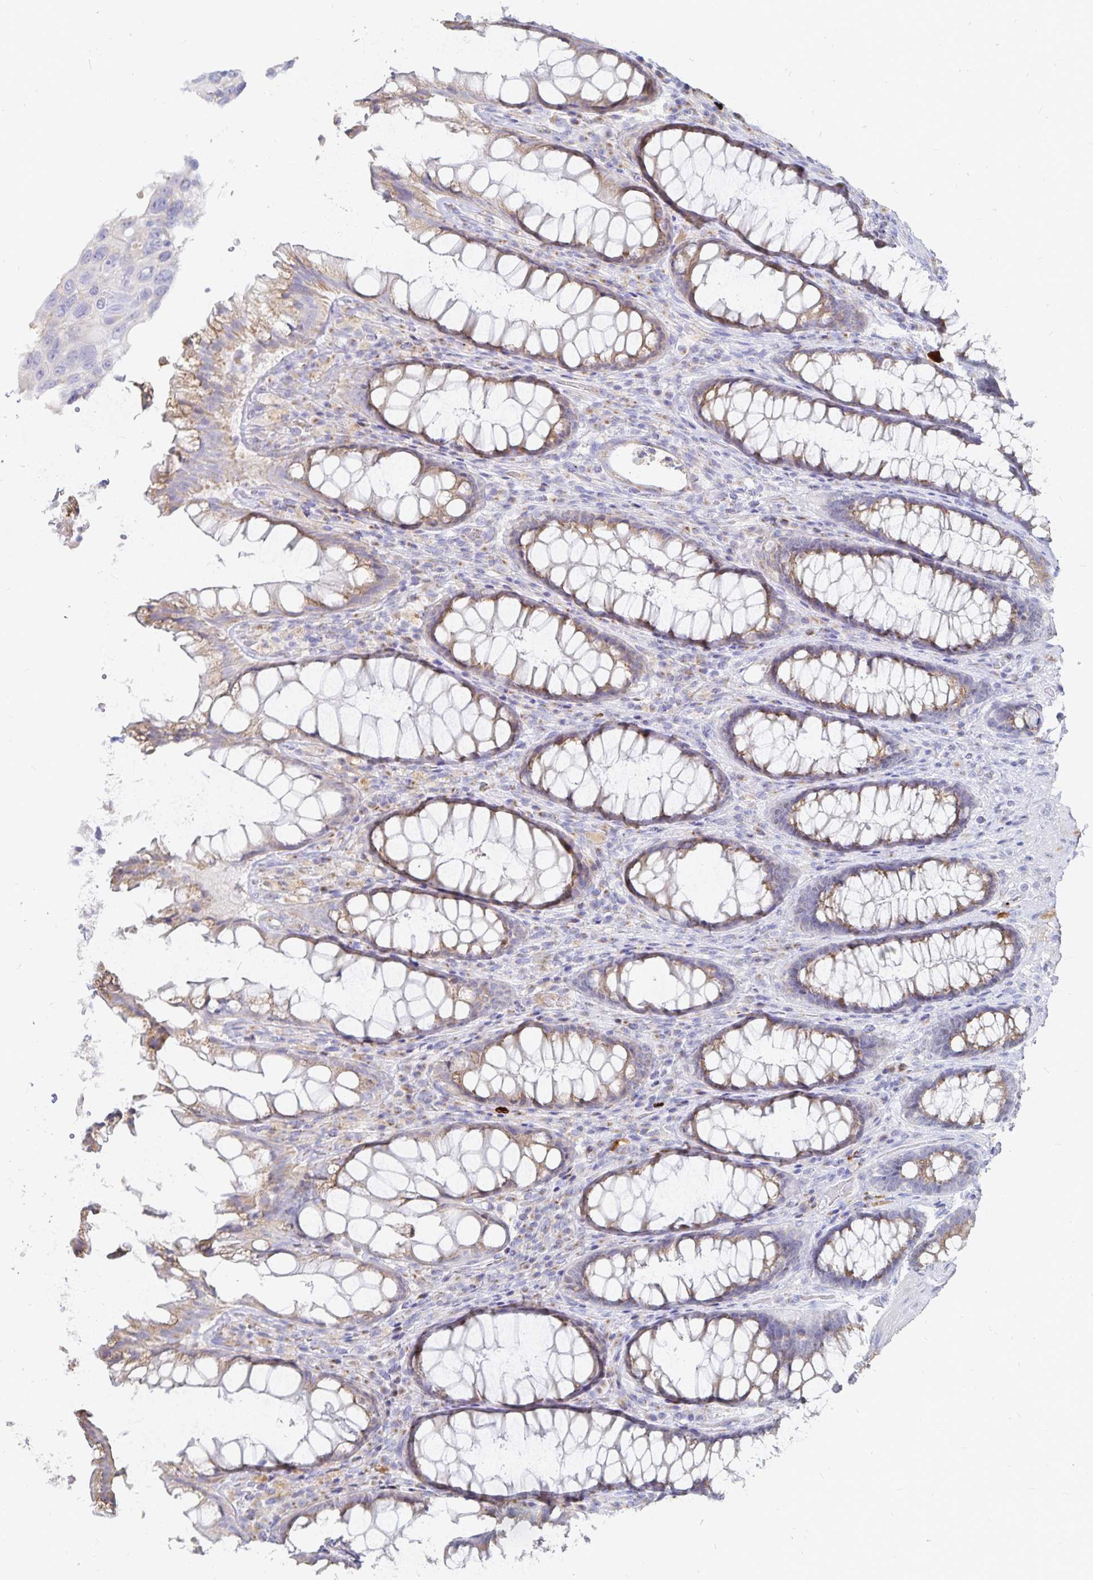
{"staining": {"intensity": "weak", "quantity": "25%-75%", "location": "cytoplasmic/membranous"}, "tissue": "rectum", "cell_type": "Glandular cells", "image_type": "normal", "snomed": [{"axis": "morphology", "description": "Normal tissue, NOS"}, {"axis": "topography", "description": "Rectum"}], "caption": "A high-resolution image shows immunohistochemistry staining of unremarkable rectum, which shows weak cytoplasmic/membranous staining in approximately 25%-75% of glandular cells. (IHC, brightfield microscopy, high magnification).", "gene": "PKHD1", "patient": {"sex": "male", "age": 72}}